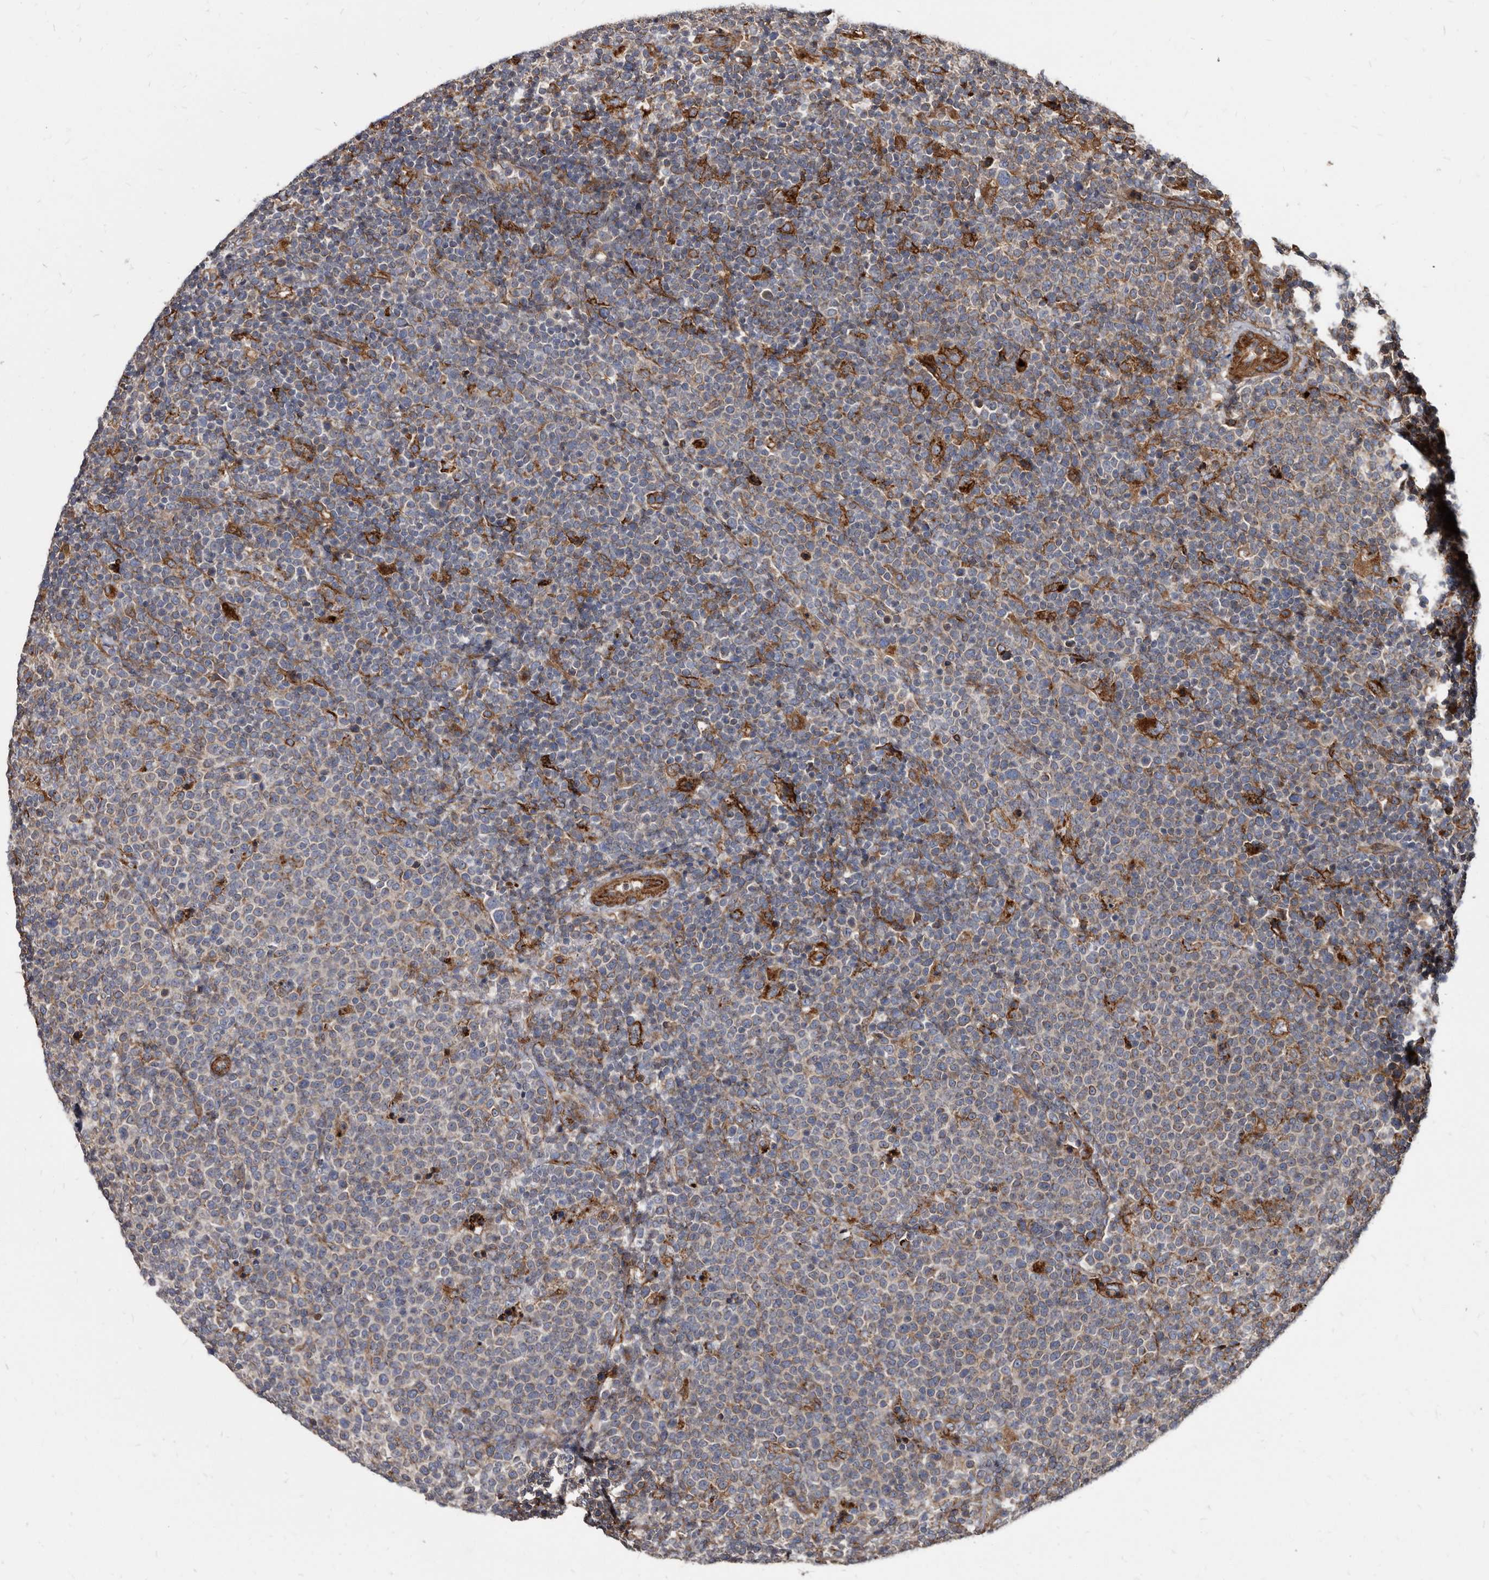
{"staining": {"intensity": "negative", "quantity": "none", "location": "none"}, "tissue": "lymphoma", "cell_type": "Tumor cells", "image_type": "cancer", "snomed": [{"axis": "morphology", "description": "Malignant lymphoma, non-Hodgkin's type, High grade"}, {"axis": "topography", "description": "Lymph node"}], "caption": "High power microscopy micrograph of an IHC photomicrograph of malignant lymphoma, non-Hodgkin's type (high-grade), revealing no significant staining in tumor cells.", "gene": "KCTD20", "patient": {"sex": "male", "age": 61}}